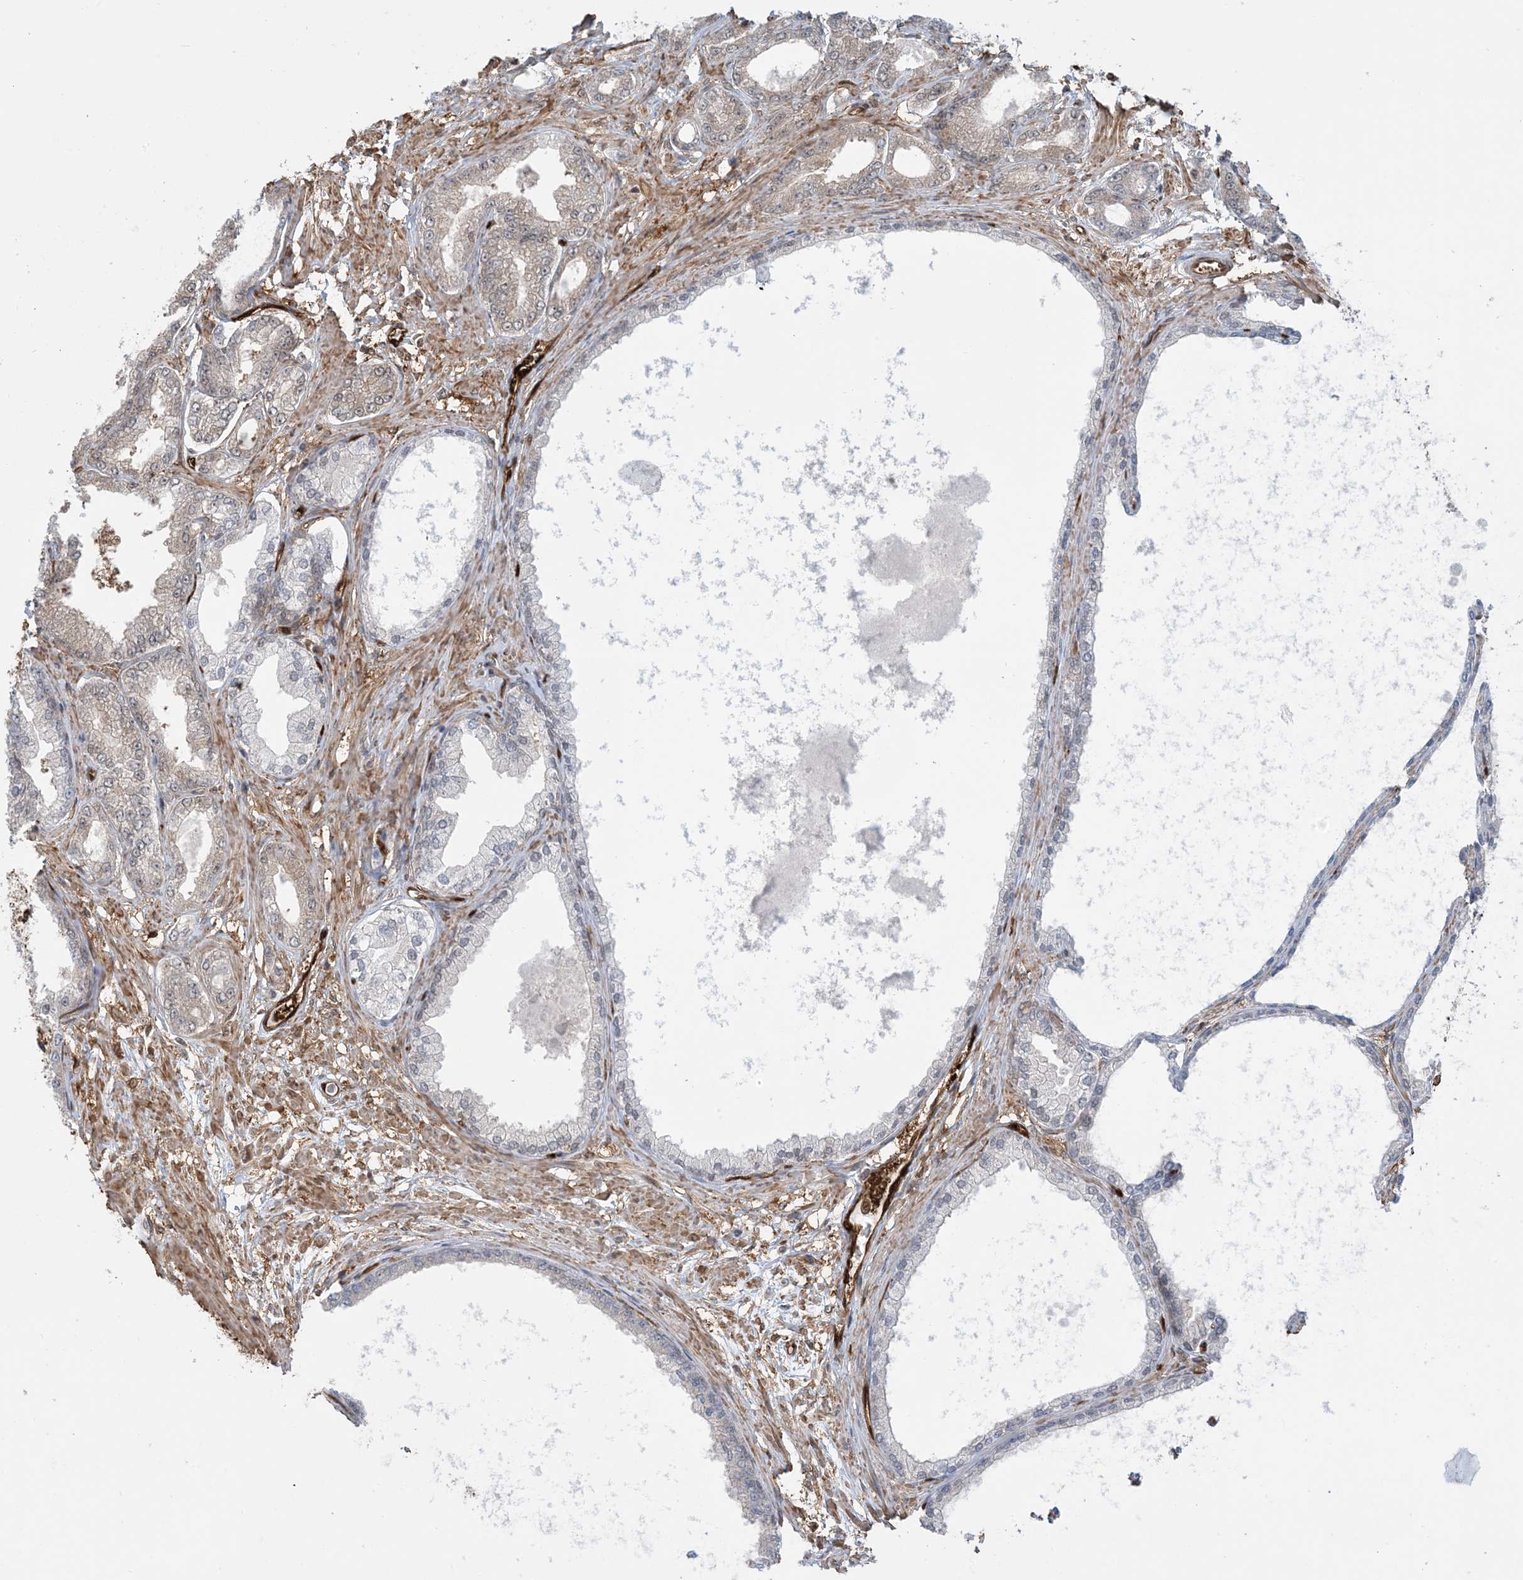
{"staining": {"intensity": "weak", "quantity": "<25%", "location": "cytoplasmic/membranous"}, "tissue": "prostate cancer", "cell_type": "Tumor cells", "image_type": "cancer", "snomed": [{"axis": "morphology", "description": "Adenocarcinoma, Low grade"}, {"axis": "topography", "description": "Prostate"}], "caption": "High power microscopy photomicrograph of an immunohistochemistry histopathology image of prostate adenocarcinoma (low-grade), revealing no significant expression in tumor cells.", "gene": "PPM1F", "patient": {"sex": "male", "age": 63}}